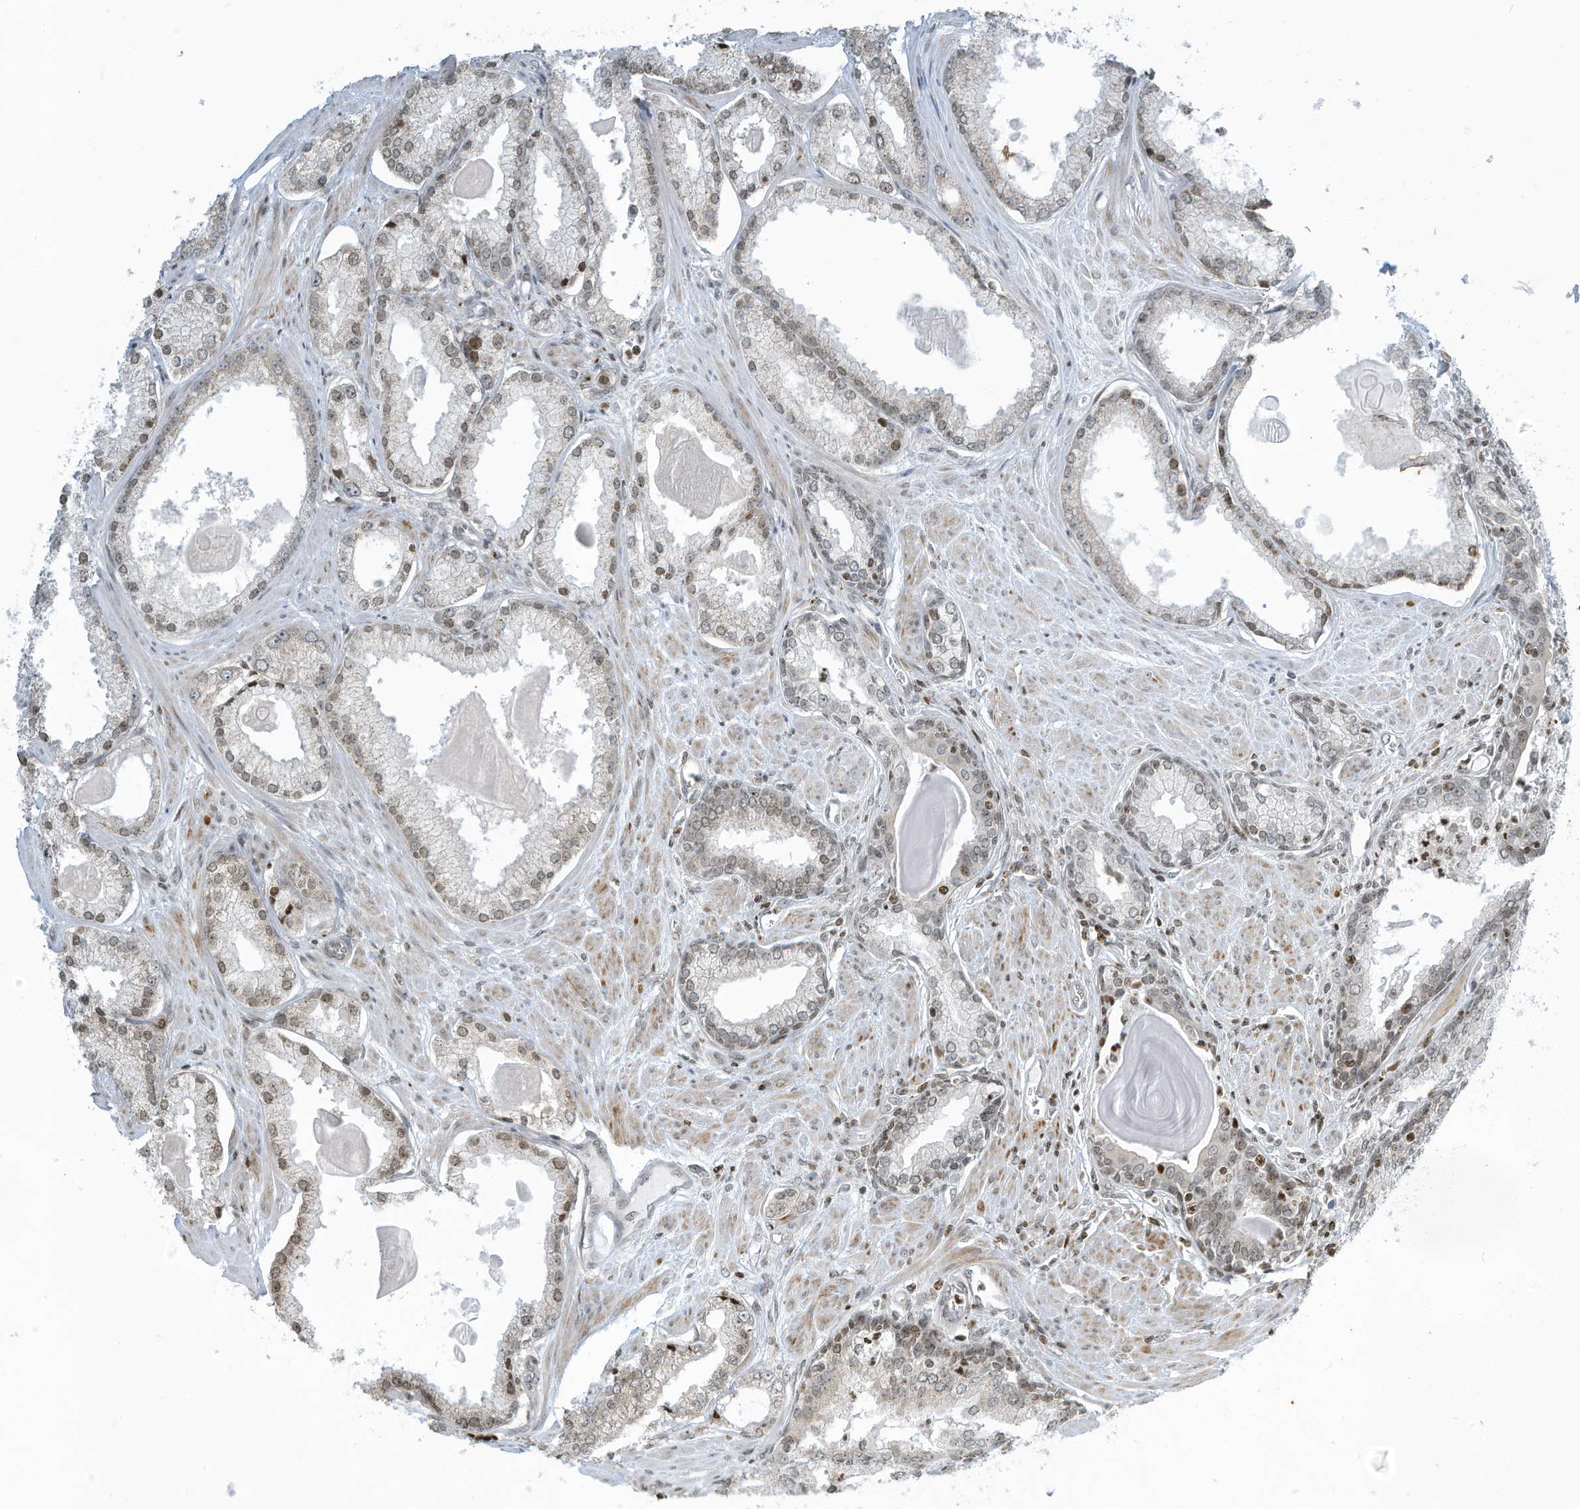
{"staining": {"intensity": "weak", "quantity": "25%-75%", "location": "nuclear"}, "tissue": "prostate cancer", "cell_type": "Tumor cells", "image_type": "cancer", "snomed": [{"axis": "morphology", "description": "Adenocarcinoma, Low grade"}, {"axis": "topography", "description": "Prostate"}], "caption": "A brown stain labels weak nuclear positivity of a protein in low-grade adenocarcinoma (prostate) tumor cells.", "gene": "ADI1", "patient": {"sex": "male", "age": 54}}